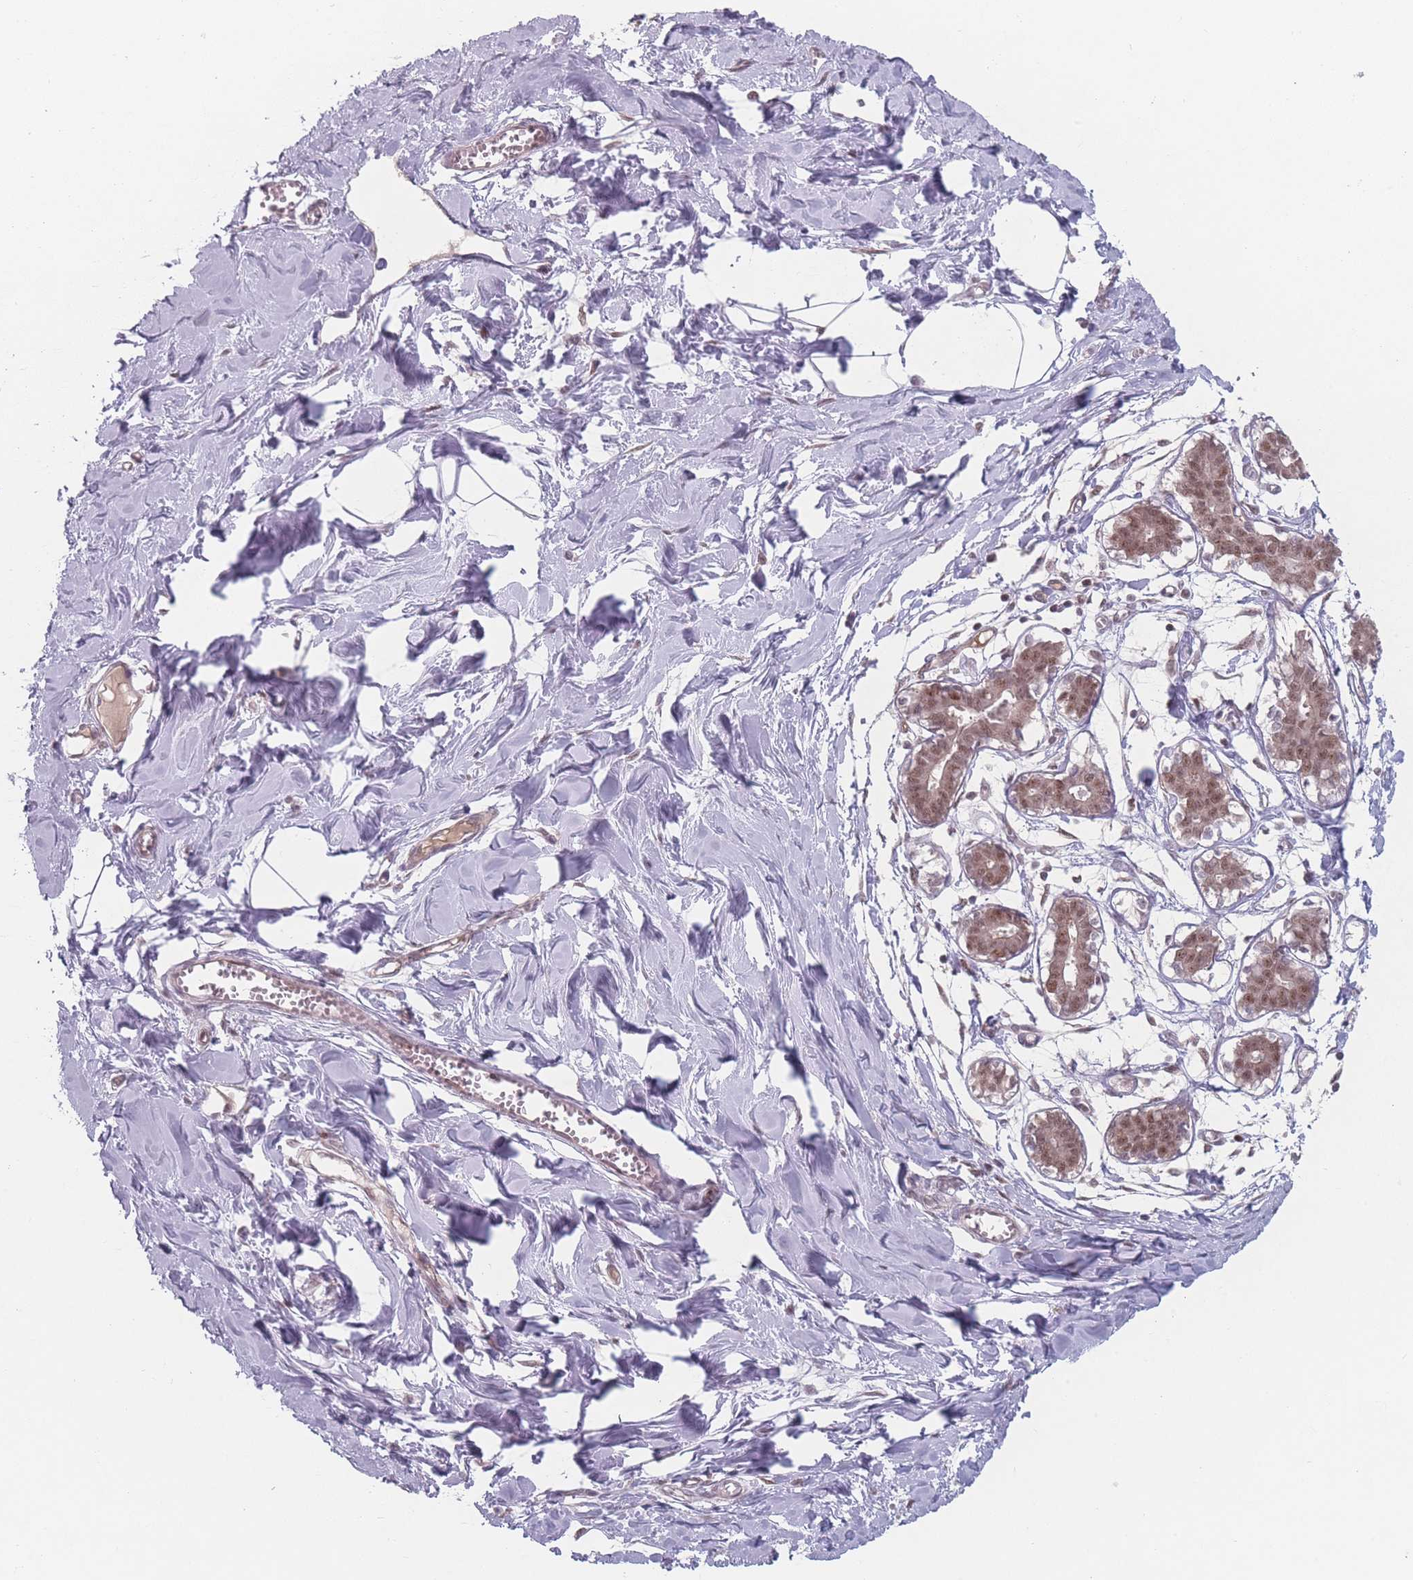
{"staining": {"intensity": "negative", "quantity": "none", "location": "none"}, "tissue": "breast", "cell_type": "Adipocytes", "image_type": "normal", "snomed": [{"axis": "morphology", "description": "Normal tissue, NOS"}, {"axis": "topography", "description": "Breast"}], "caption": "This histopathology image is of unremarkable breast stained with IHC to label a protein in brown with the nuclei are counter-stained blue. There is no expression in adipocytes. Brightfield microscopy of IHC stained with DAB (brown) and hematoxylin (blue), captured at high magnification.", "gene": "ZC3H14", "patient": {"sex": "female", "age": 27}}